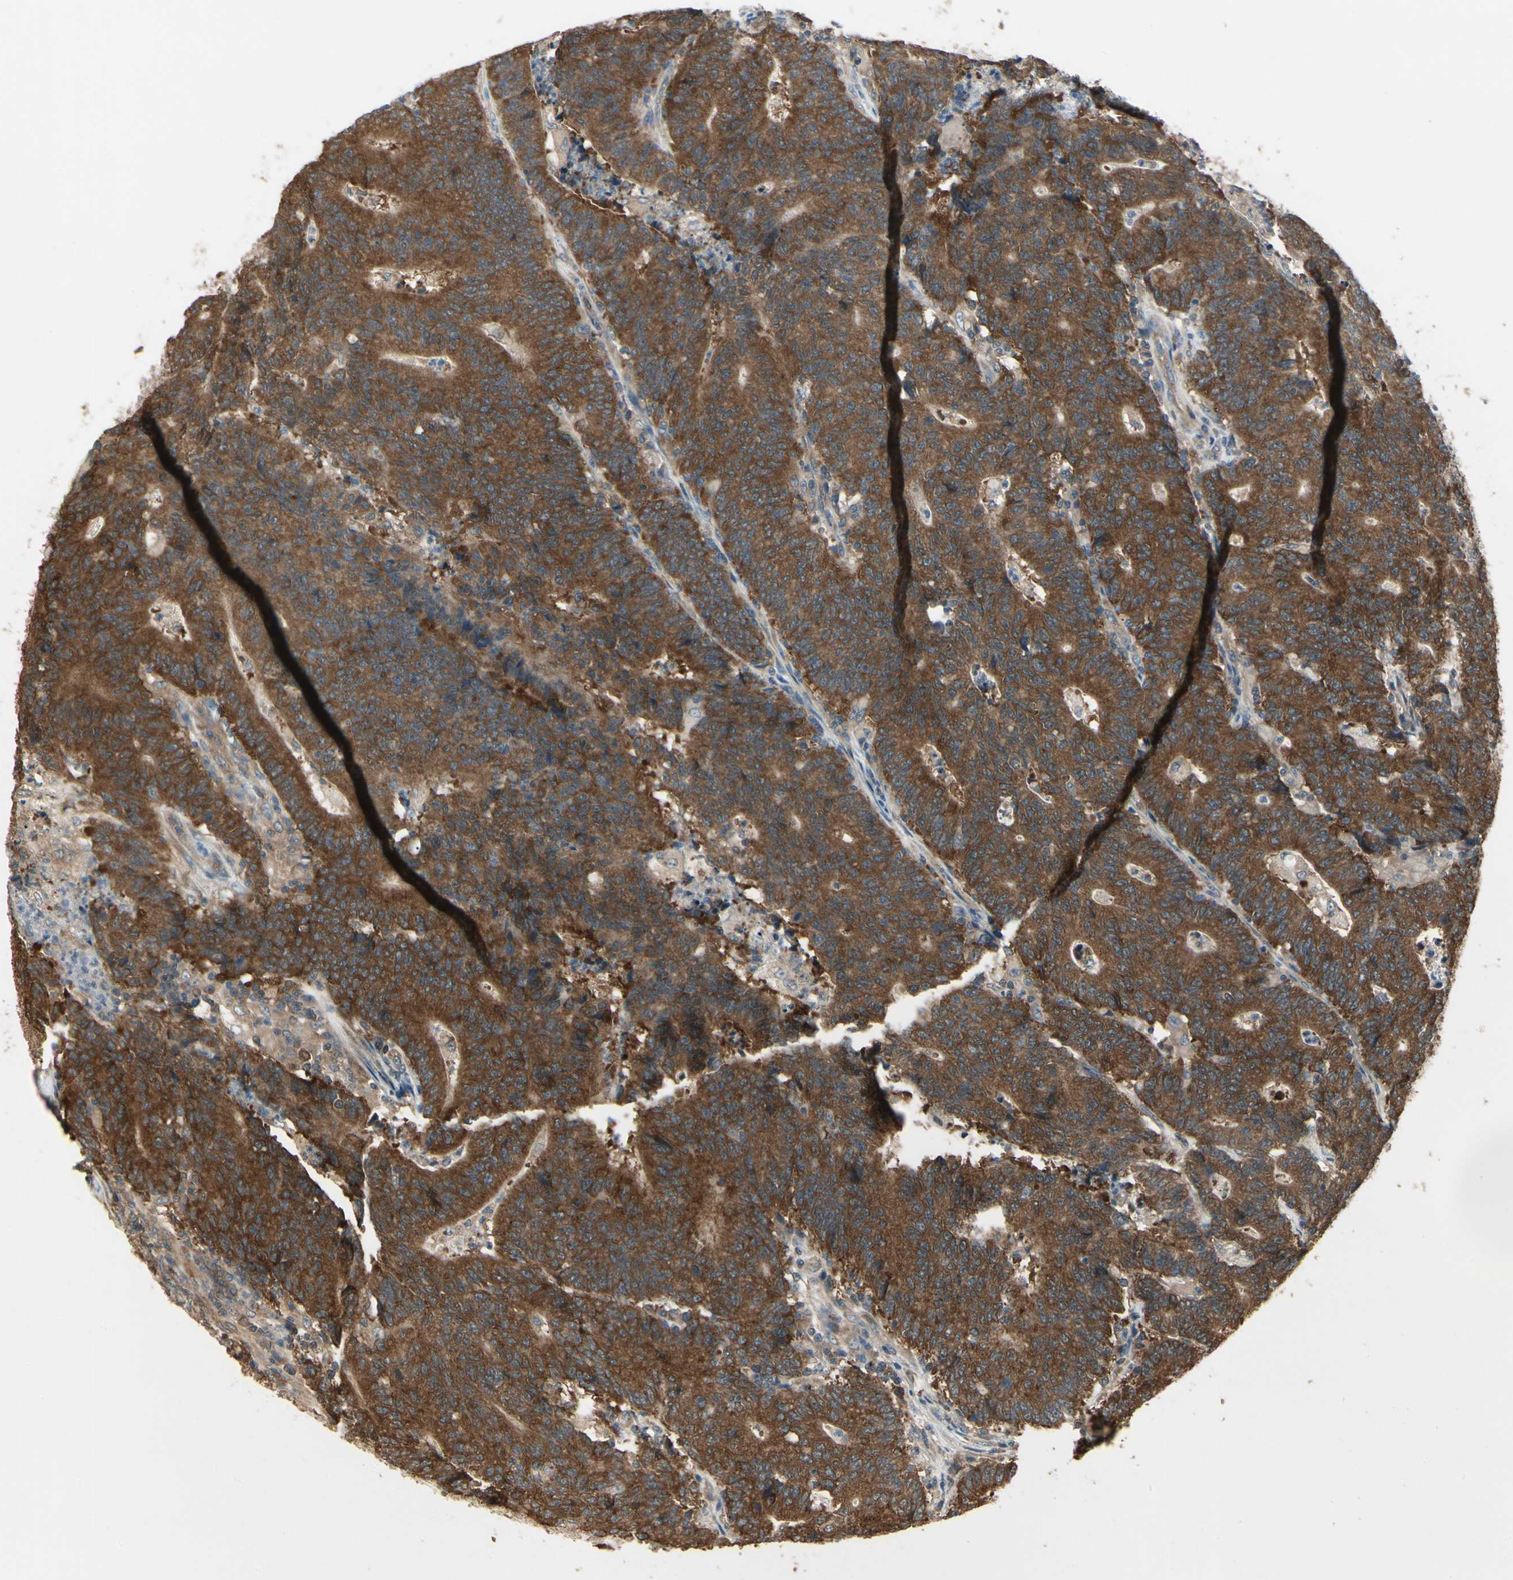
{"staining": {"intensity": "strong", "quantity": ">75%", "location": "cytoplasmic/membranous"}, "tissue": "colorectal cancer", "cell_type": "Tumor cells", "image_type": "cancer", "snomed": [{"axis": "morphology", "description": "Normal tissue, NOS"}, {"axis": "morphology", "description": "Adenocarcinoma, NOS"}, {"axis": "topography", "description": "Colon"}], "caption": "A photomicrograph showing strong cytoplasmic/membranous positivity in about >75% of tumor cells in colorectal cancer (adenocarcinoma), as visualized by brown immunohistochemical staining.", "gene": "CCT7", "patient": {"sex": "female", "age": 75}}